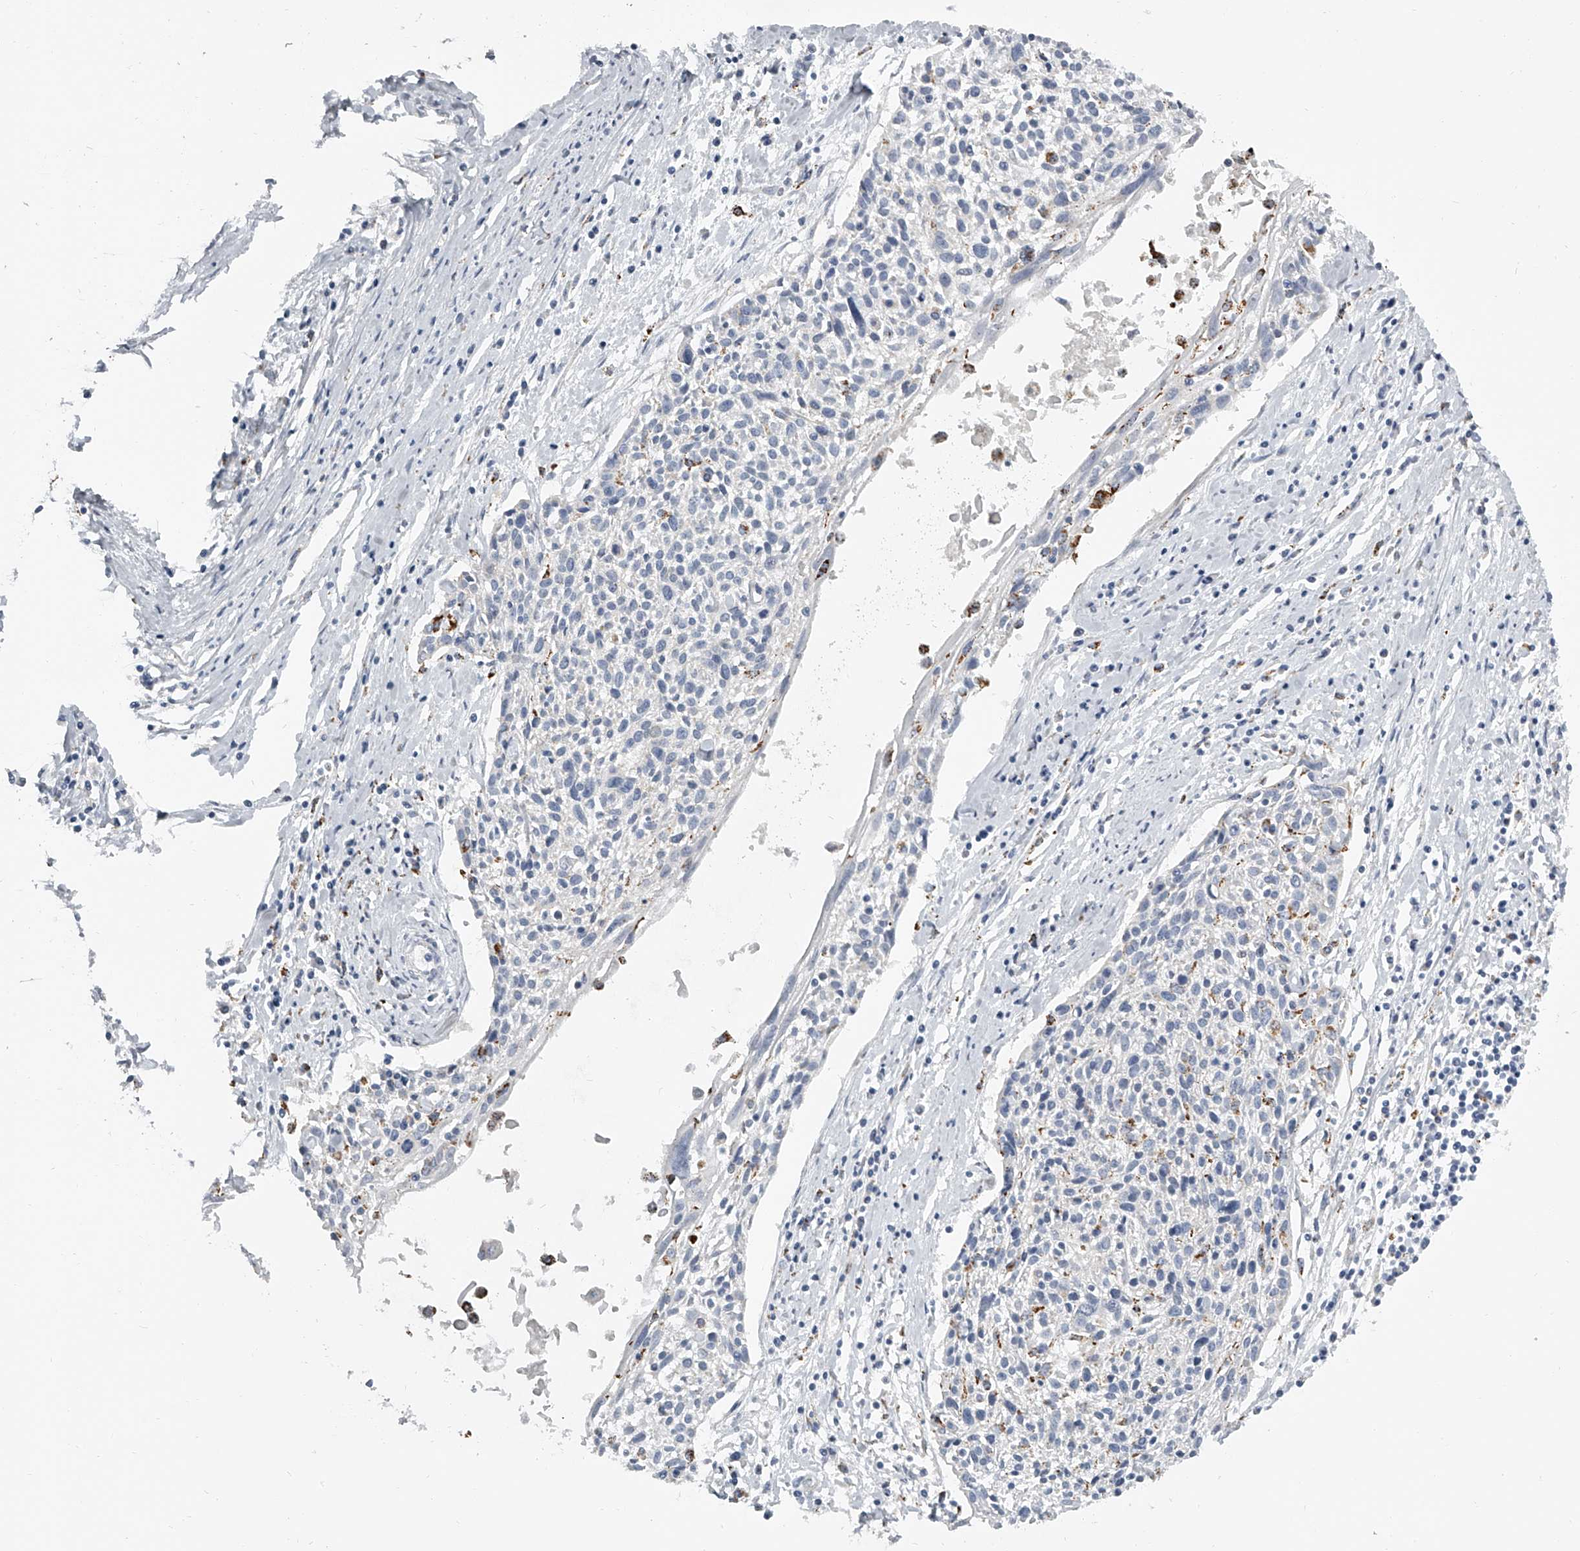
{"staining": {"intensity": "negative", "quantity": "none", "location": "none"}, "tissue": "cervical cancer", "cell_type": "Tumor cells", "image_type": "cancer", "snomed": [{"axis": "morphology", "description": "Squamous cell carcinoma, NOS"}, {"axis": "topography", "description": "Cervix"}], "caption": "Tumor cells are negative for brown protein staining in squamous cell carcinoma (cervical).", "gene": "KLHL7", "patient": {"sex": "female", "age": 51}}